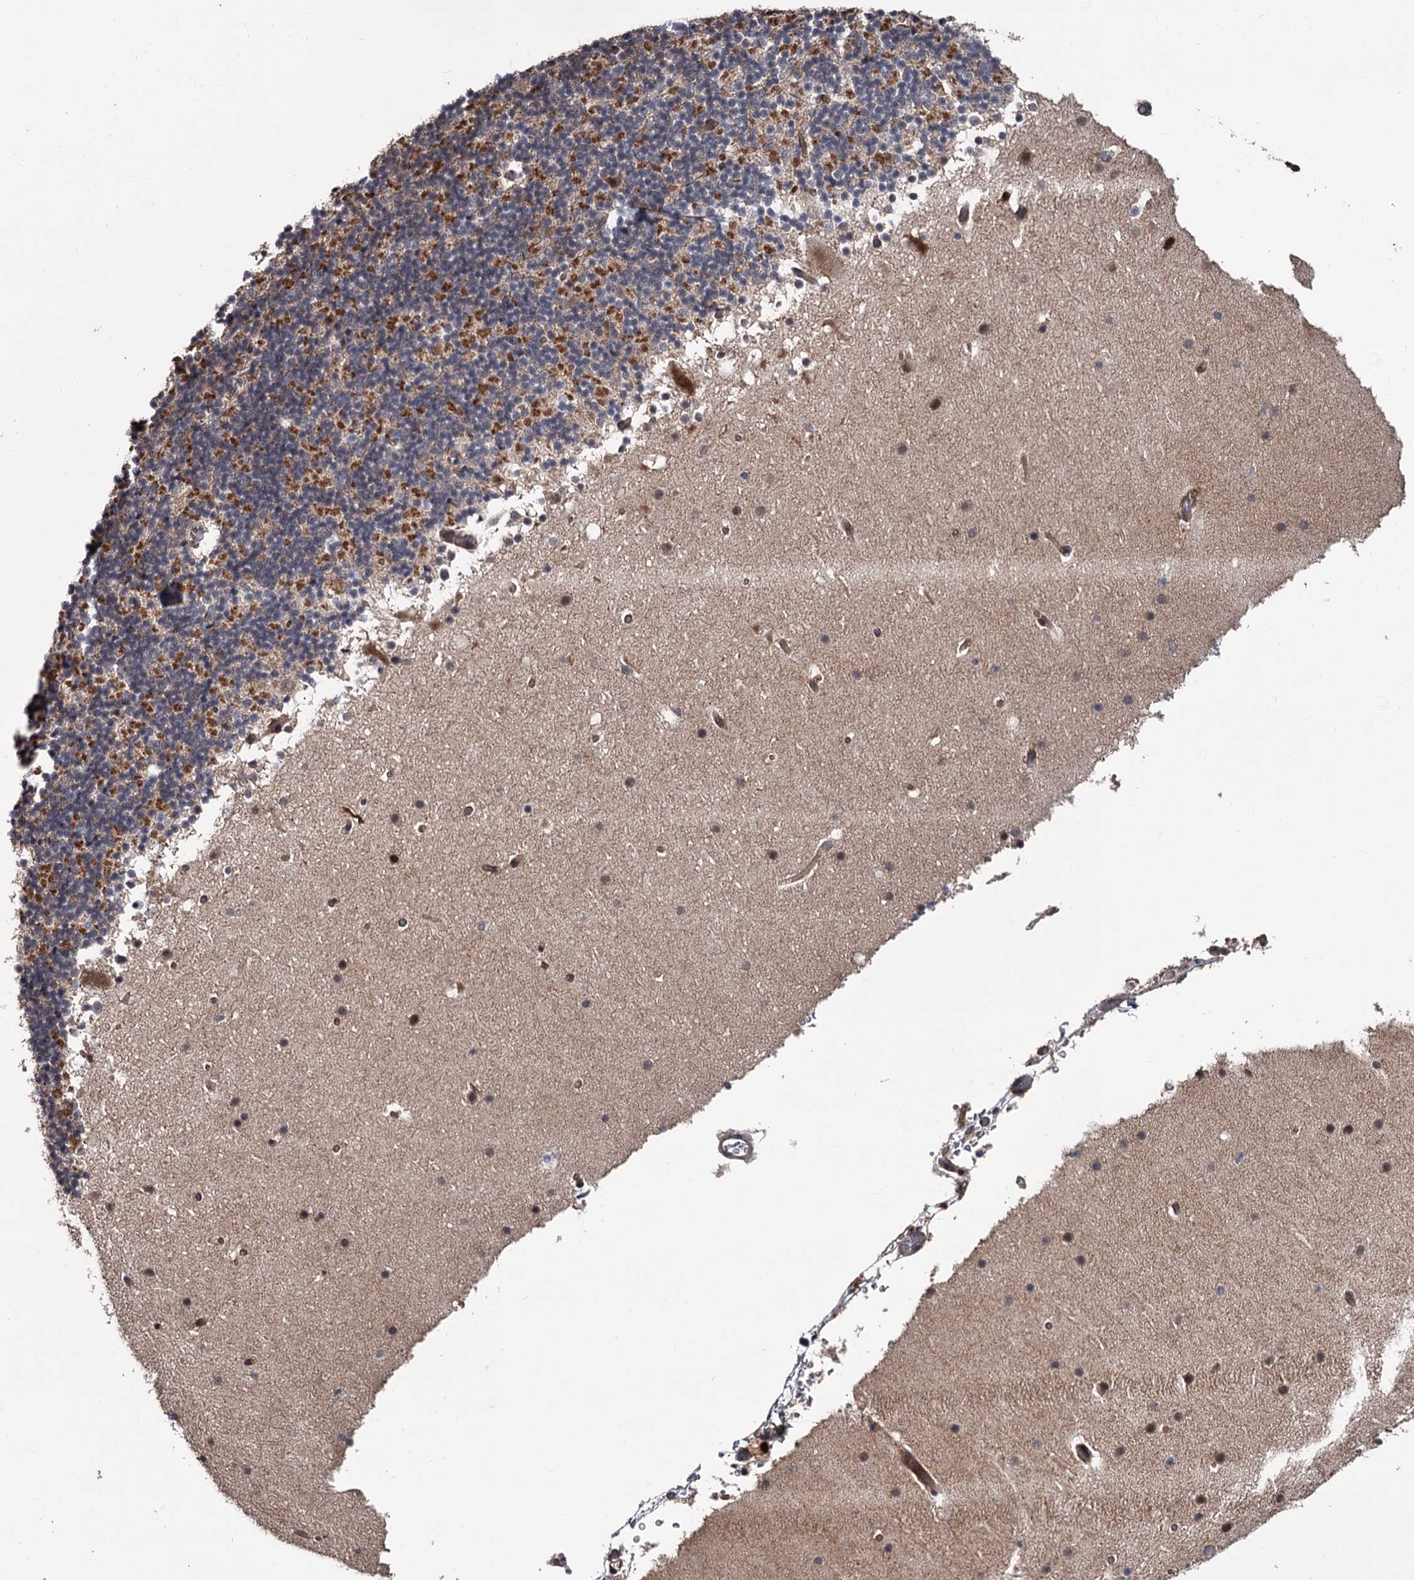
{"staining": {"intensity": "moderate", "quantity": "25%-75%", "location": "cytoplasmic/membranous"}, "tissue": "cerebellum", "cell_type": "Cells in granular layer", "image_type": "normal", "snomed": [{"axis": "morphology", "description": "Normal tissue, NOS"}, {"axis": "topography", "description": "Cerebellum"}], "caption": "A medium amount of moderate cytoplasmic/membranous expression is seen in approximately 25%-75% of cells in granular layer in normal cerebellum. (DAB IHC, brown staining for protein, blue staining for nuclei).", "gene": "CDC42EP2", "patient": {"sex": "male", "age": 57}}